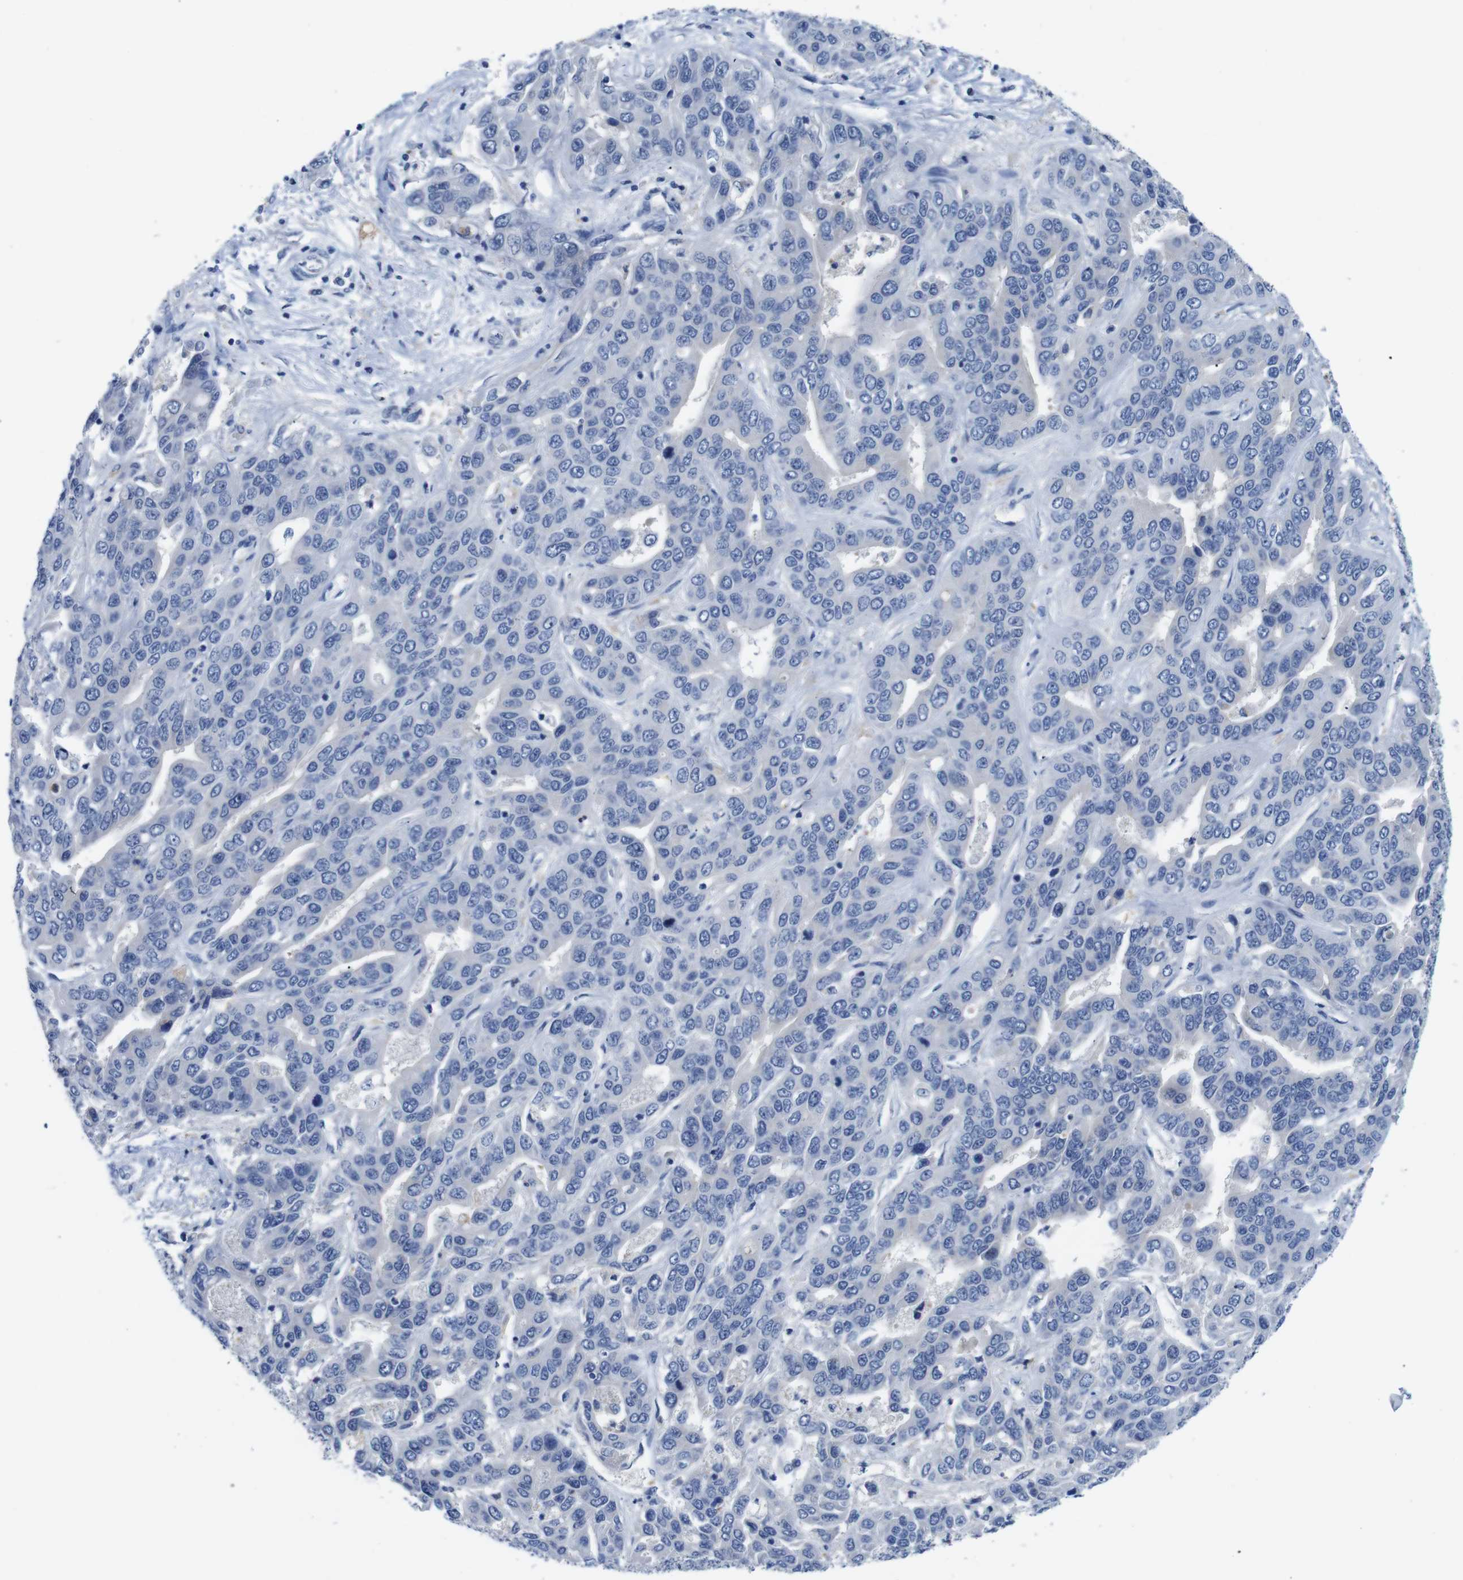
{"staining": {"intensity": "negative", "quantity": "none", "location": "none"}, "tissue": "liver cancer", "cell_type": "Tumor cells", "image_type": "cancer", "snomed": [{"axis": "morphology", "description": "Cholangiocarcinoma"}, {"axis": "topography", "description": "Liver"}], "caption": "A micrograph of human liver cholangiocarcinoma is negative for staining in tumor cells. (Stains: DAB immunohistochemistry with hematoxylin counter stain, Microscopy: brightfield microscopy at high magnification).", "gene": "C1RL", "patient": {"sex": "female", "age": 52}}